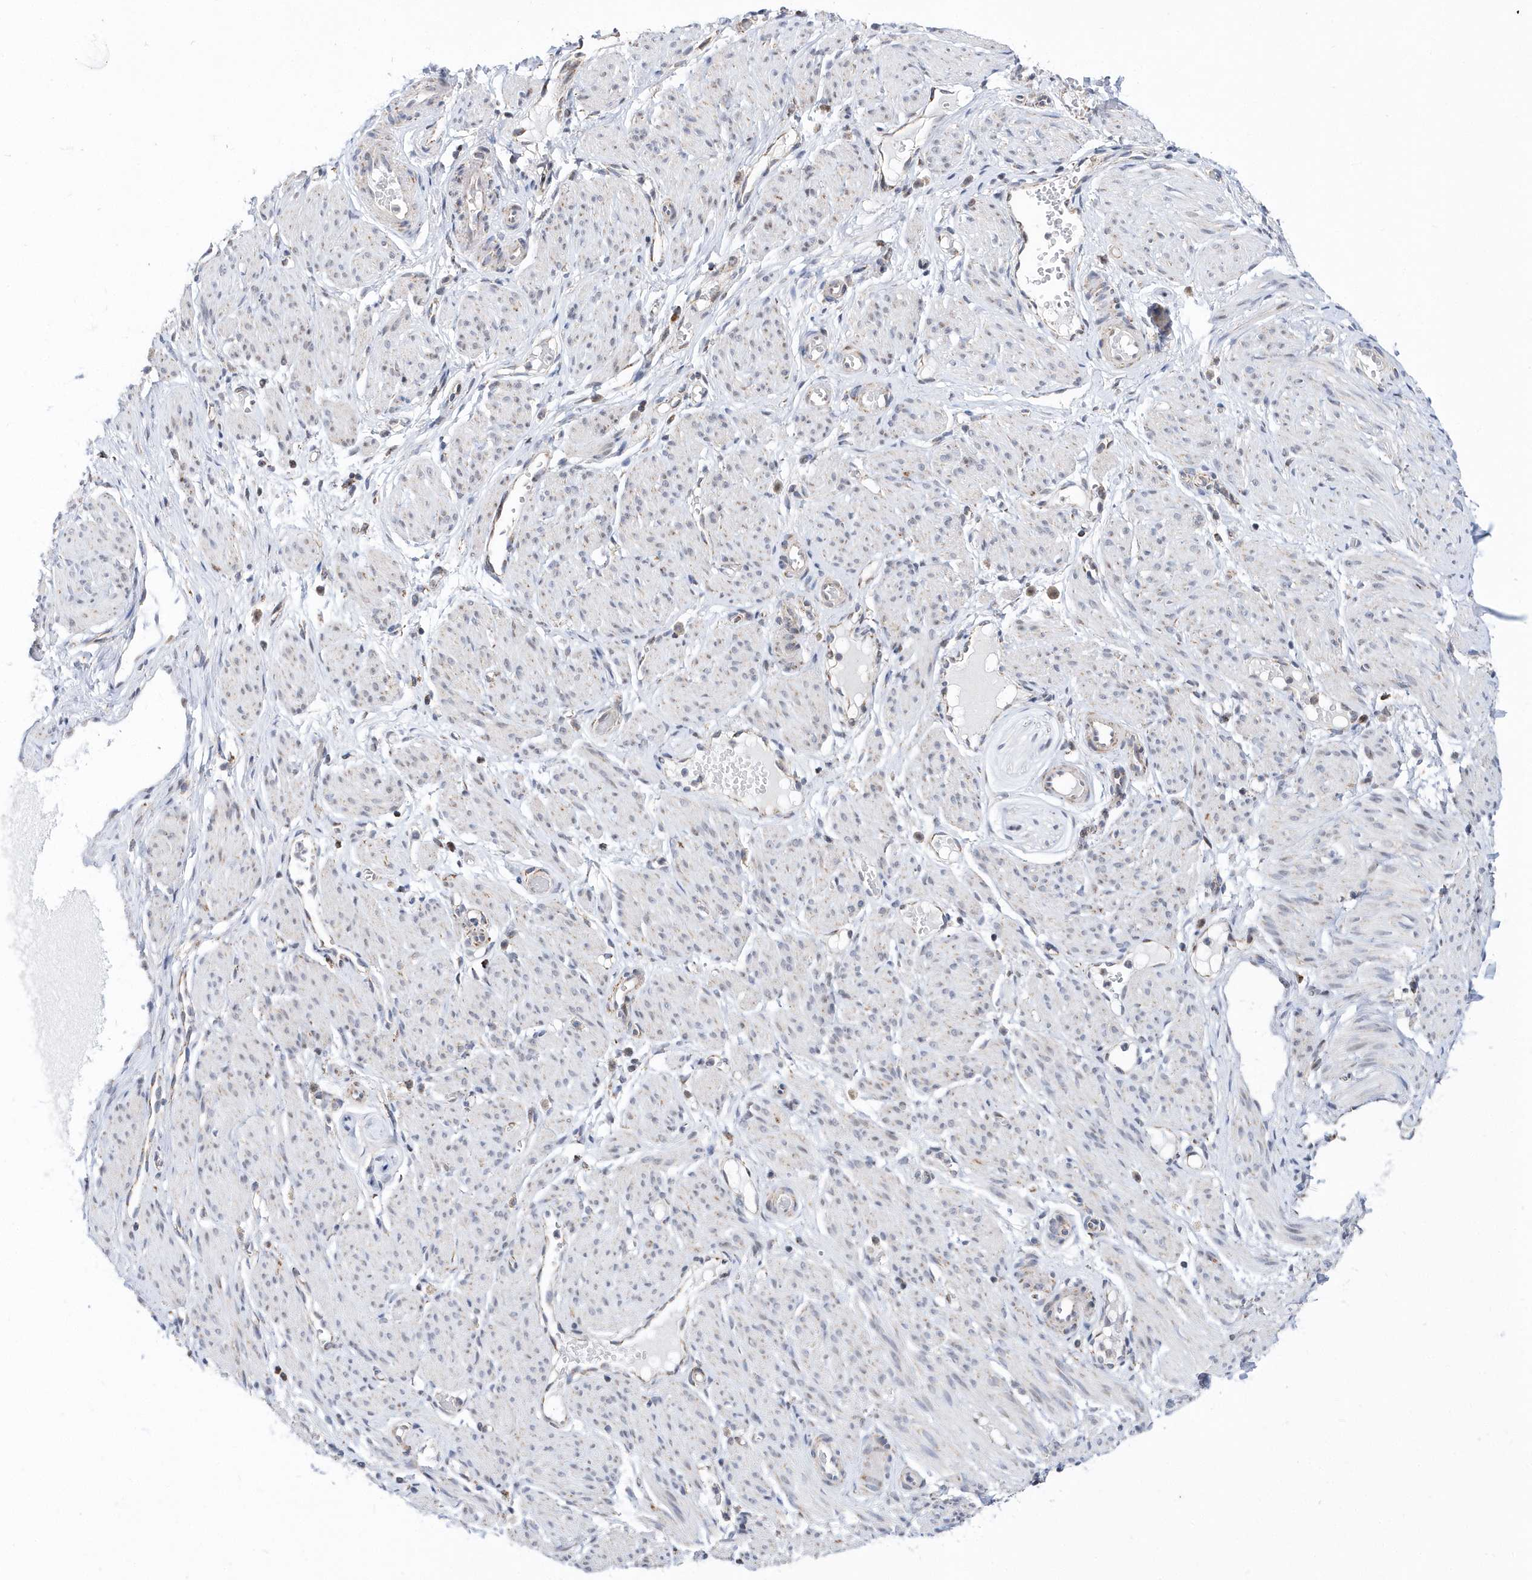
{"staining": {"intensity": "weak", "quantity": ">75%", "location": "cytoplasmic/membranous"}, "tissue": "adipose tissue", "cell_type": "Adipocytes", "image_type": "normal", "snomed": [{"axis": "morphology", "description": "Normal tissue, NOS"}, {"axis": "topography", "description": "Smooth muscle"}, {"axis": "topography", "description": "Peripheral nerve tissue"}], "caption": "Protein expression by immunohistochemistry (IHC) demonstrates weak cytoplasmic/membranous expression in about >75% of adipocytes in unremarkable adipose tissue. (DAB (3,3'-diaminobenzidine) IHC with brightfield microscopy, high magnification).", "gene": "SPATA5", "patient": {"sex": "female", "age": 39}}